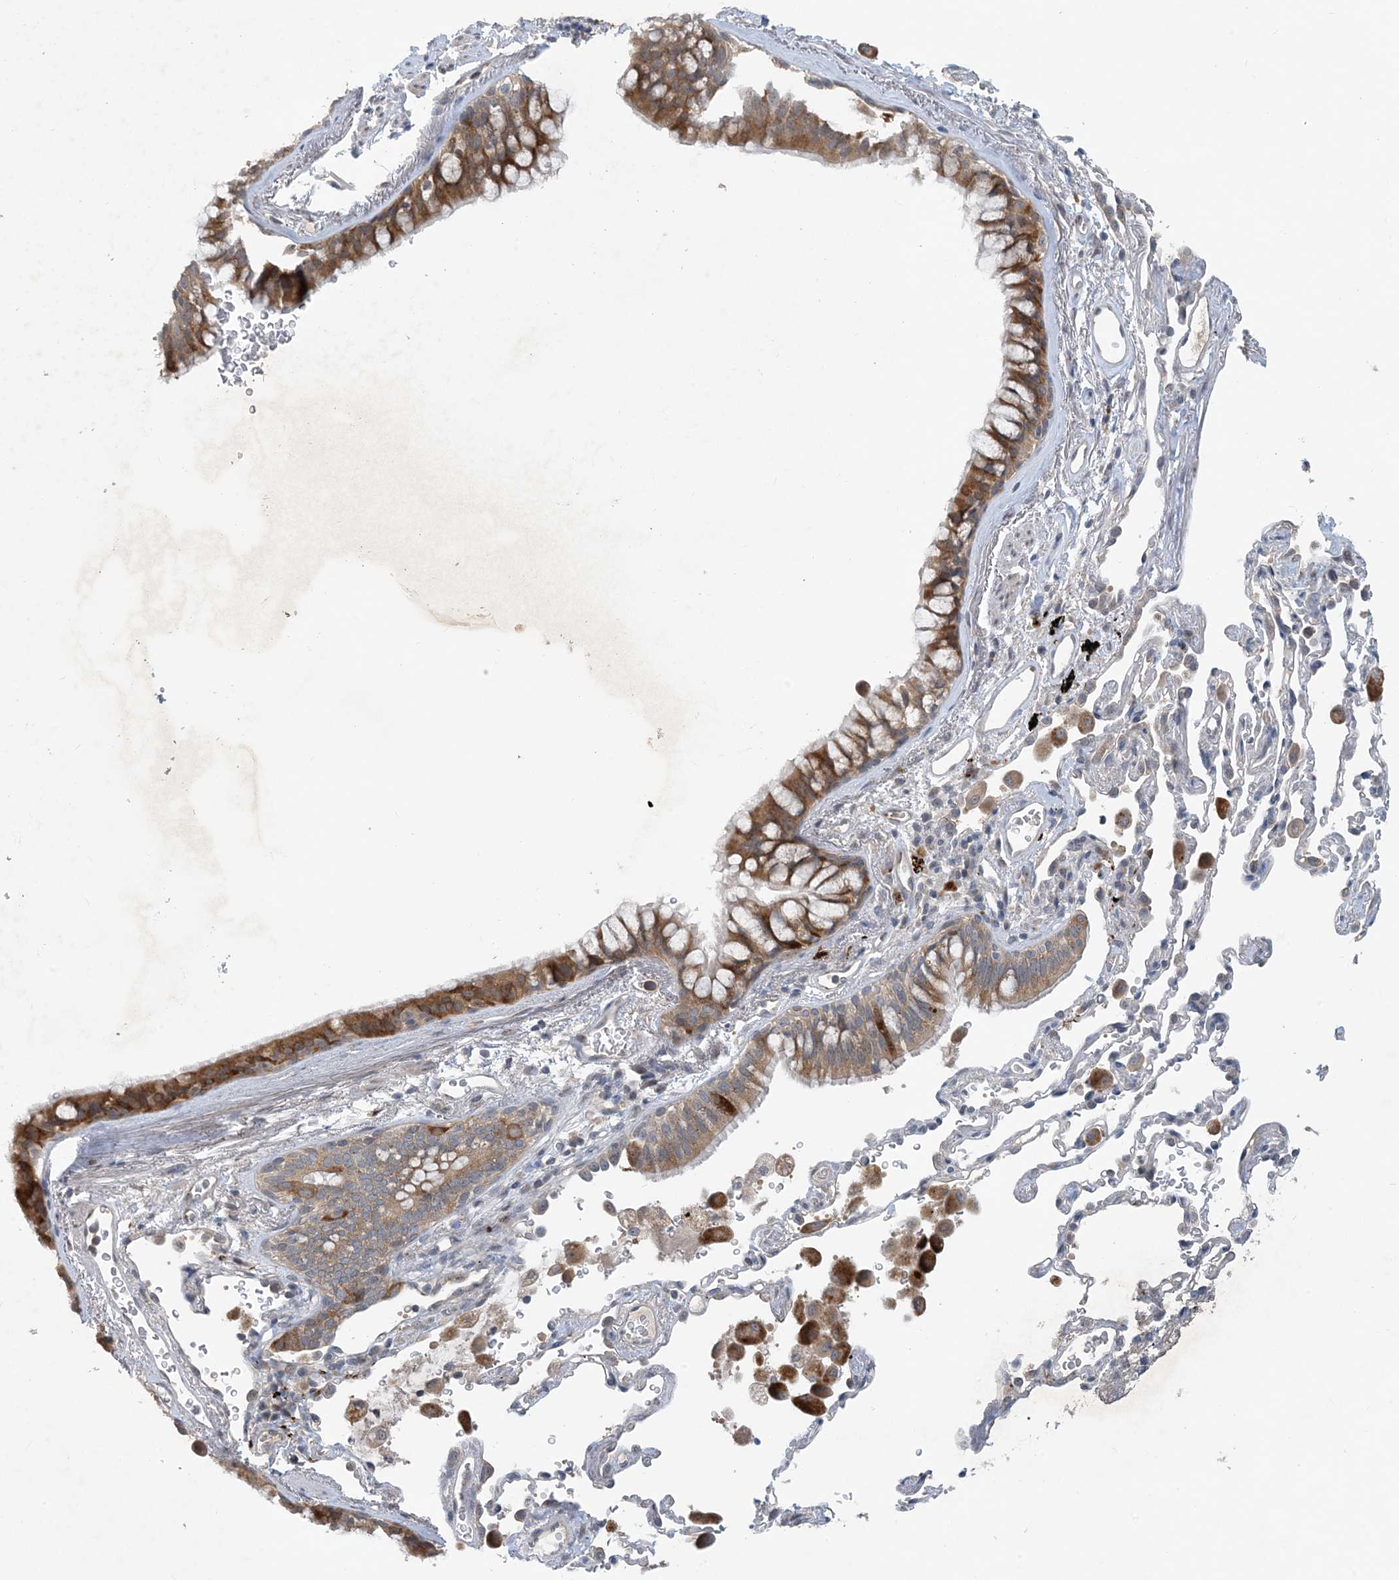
{"staining": {"intensity": "strong", "quantity": "25%-75%", "location": "cytoplasmic/membranous"}, "tissue": "bronchus", "cell_type": "Respiratory epithelial cells", "image_type": "normal", "snomed": [{"axis": "morphology", "description": "Normal tissue, NOS"}, {"axis": "morphology", "description": "Adenocarcinoma, NOS"}, {"axis": "topography", "description": "Bronchus"}, {"axis": "topography", "description": "Lung"}], "caption": "Respiratory epithelial cells display high levels of strong cytoplasmic/membranous positivity in about 25%-75% of cells in benign bronchus. The staining was performed using DAB, with brown indicating positive protein expression. Nuclei are stained blue with hematoxylin.", "gene": "TINAG", "patient": {"sex": "male", "age": 54}}